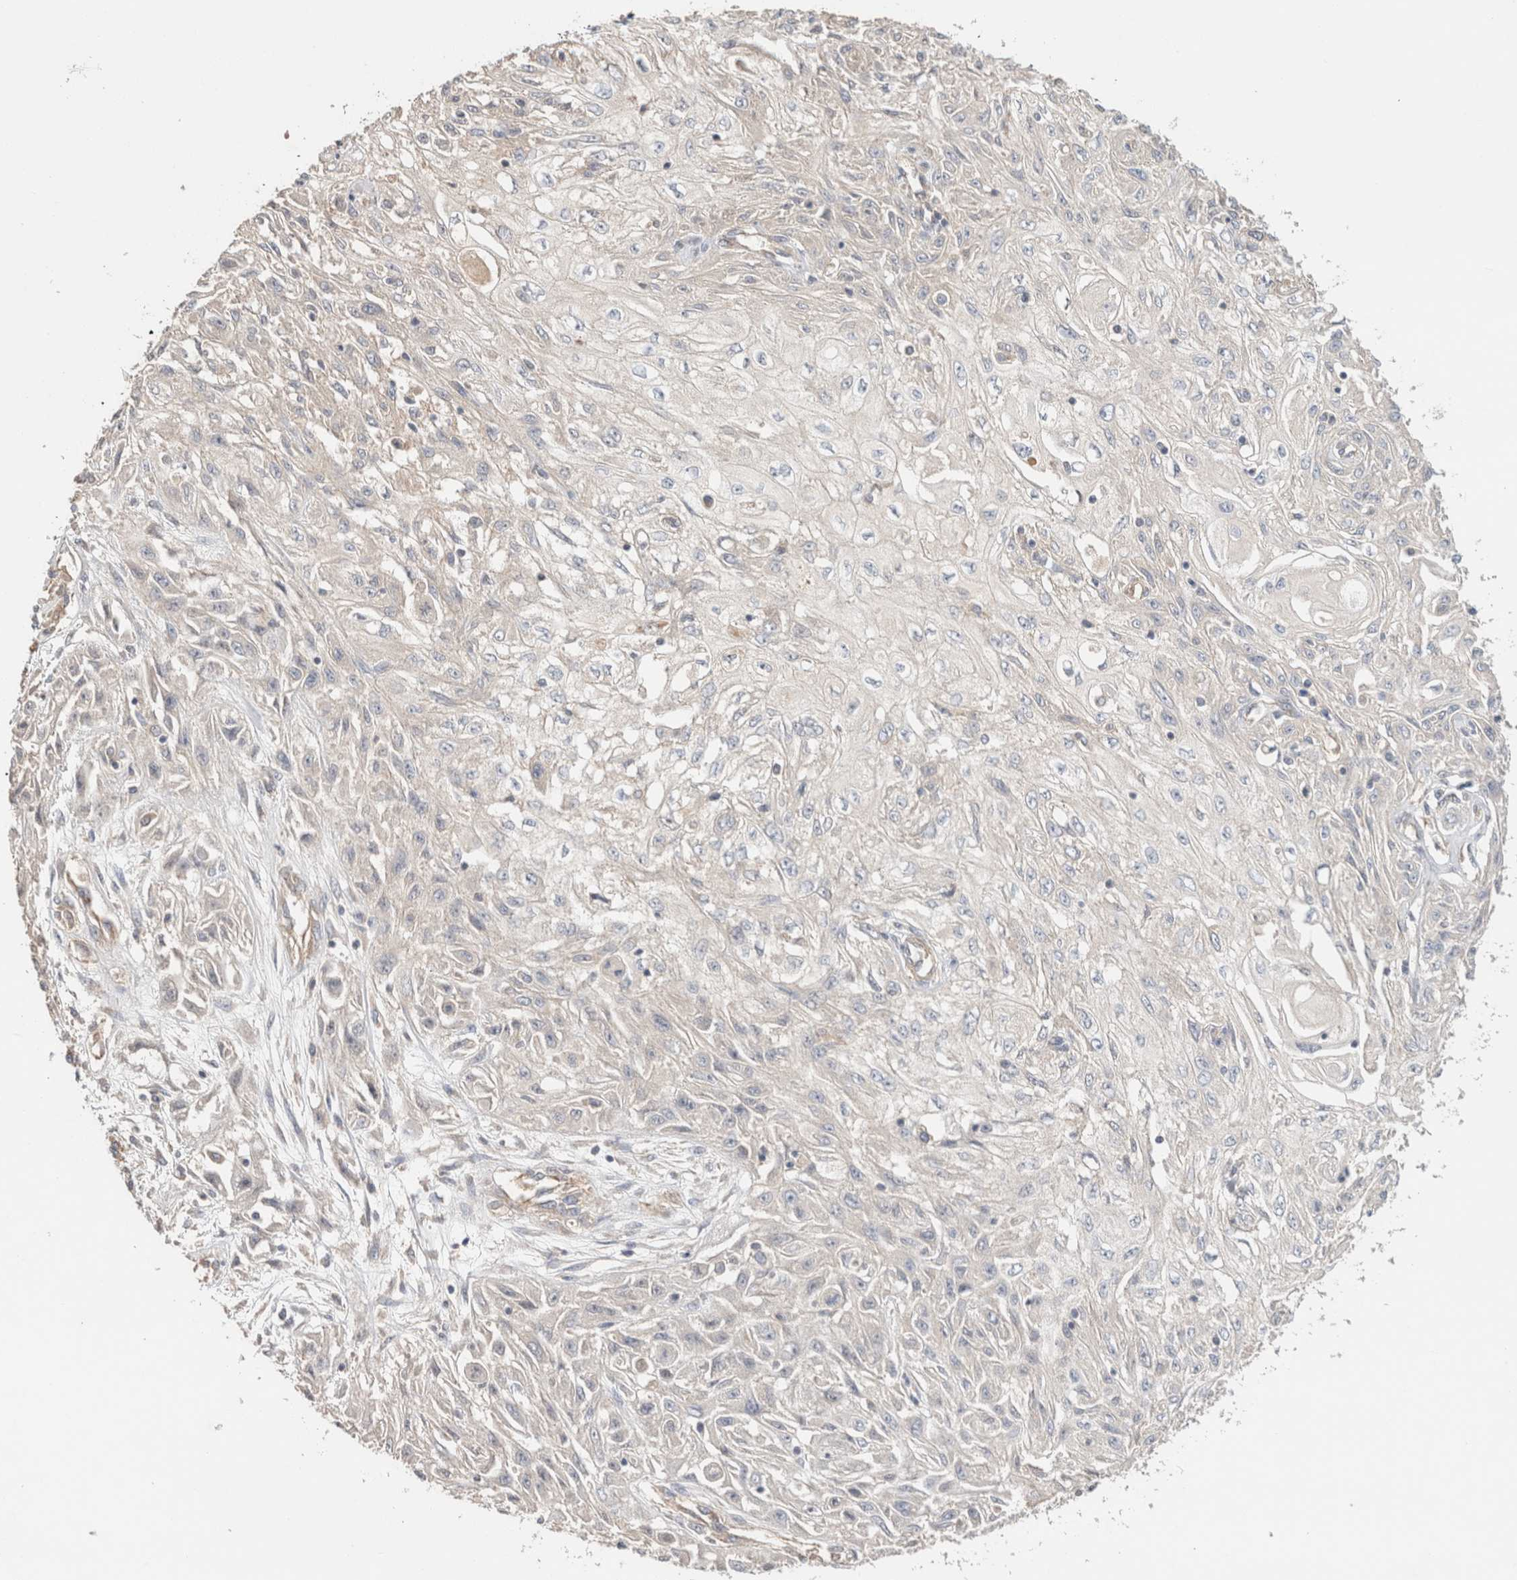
{"staining": {"intensity": "negative", "quantity": "none", "location": "none"}, "tissue": "skin cancer", "cell_type": "Tumor cells", "image_type": "cancer", "snomed": [{"axis": "morphology", "description": "Squamous cell carcinoma, NOS"}, {"axis": "morphology", "description": "Squamous cell carcinoma, metastatic, NOS"}, {"axis": "topography", "description": "Skin"}, {"axis": "topography", "description": "Lymph node"}], "caption": "Immunohistochemistry (IHC) of skin cancer (squamous cell carcinoma) exhibits no staining in tumor cells.", "gene": "B3GNTL1", "patient": {"sex": "male", "age": 75}}